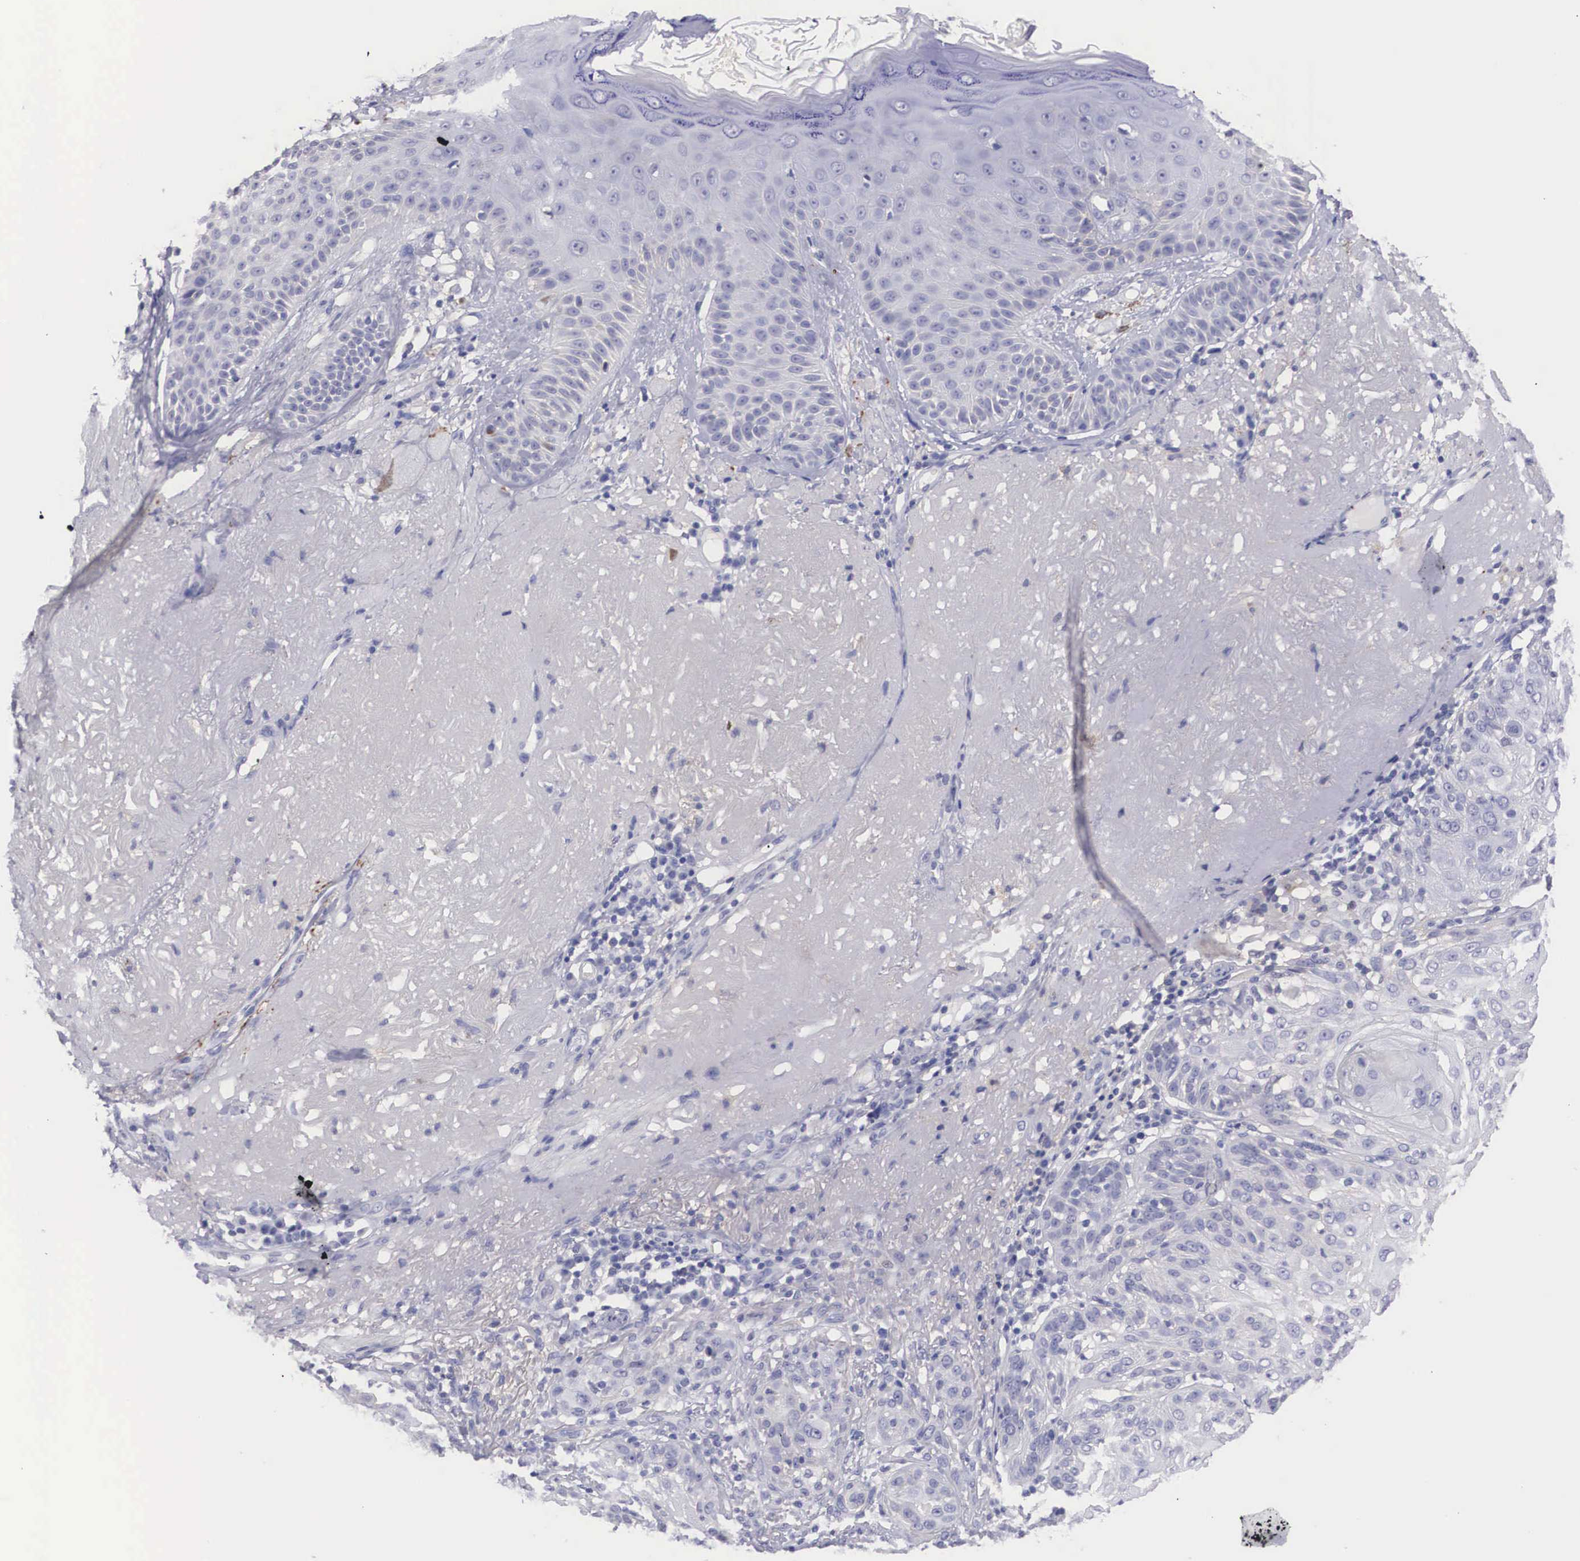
{"staining": {"intensity": "negative", "quantity": "none", "location": "none"}, "tissue": "skin cancer", "cell_type": "Tumor cells", "image_type": "cancer", "snomed": [{"axis": "morphology", "description": "Squamous cell carcinoma, NOS"}, {"axis": "topography", "description": "Skin"}], "caption": "Tumor cells show no significant protein staining in skin cancer (squamous cell carcinoma).", "gene": "NR4A2", "patient": {"sex": "female", "age": 89}}